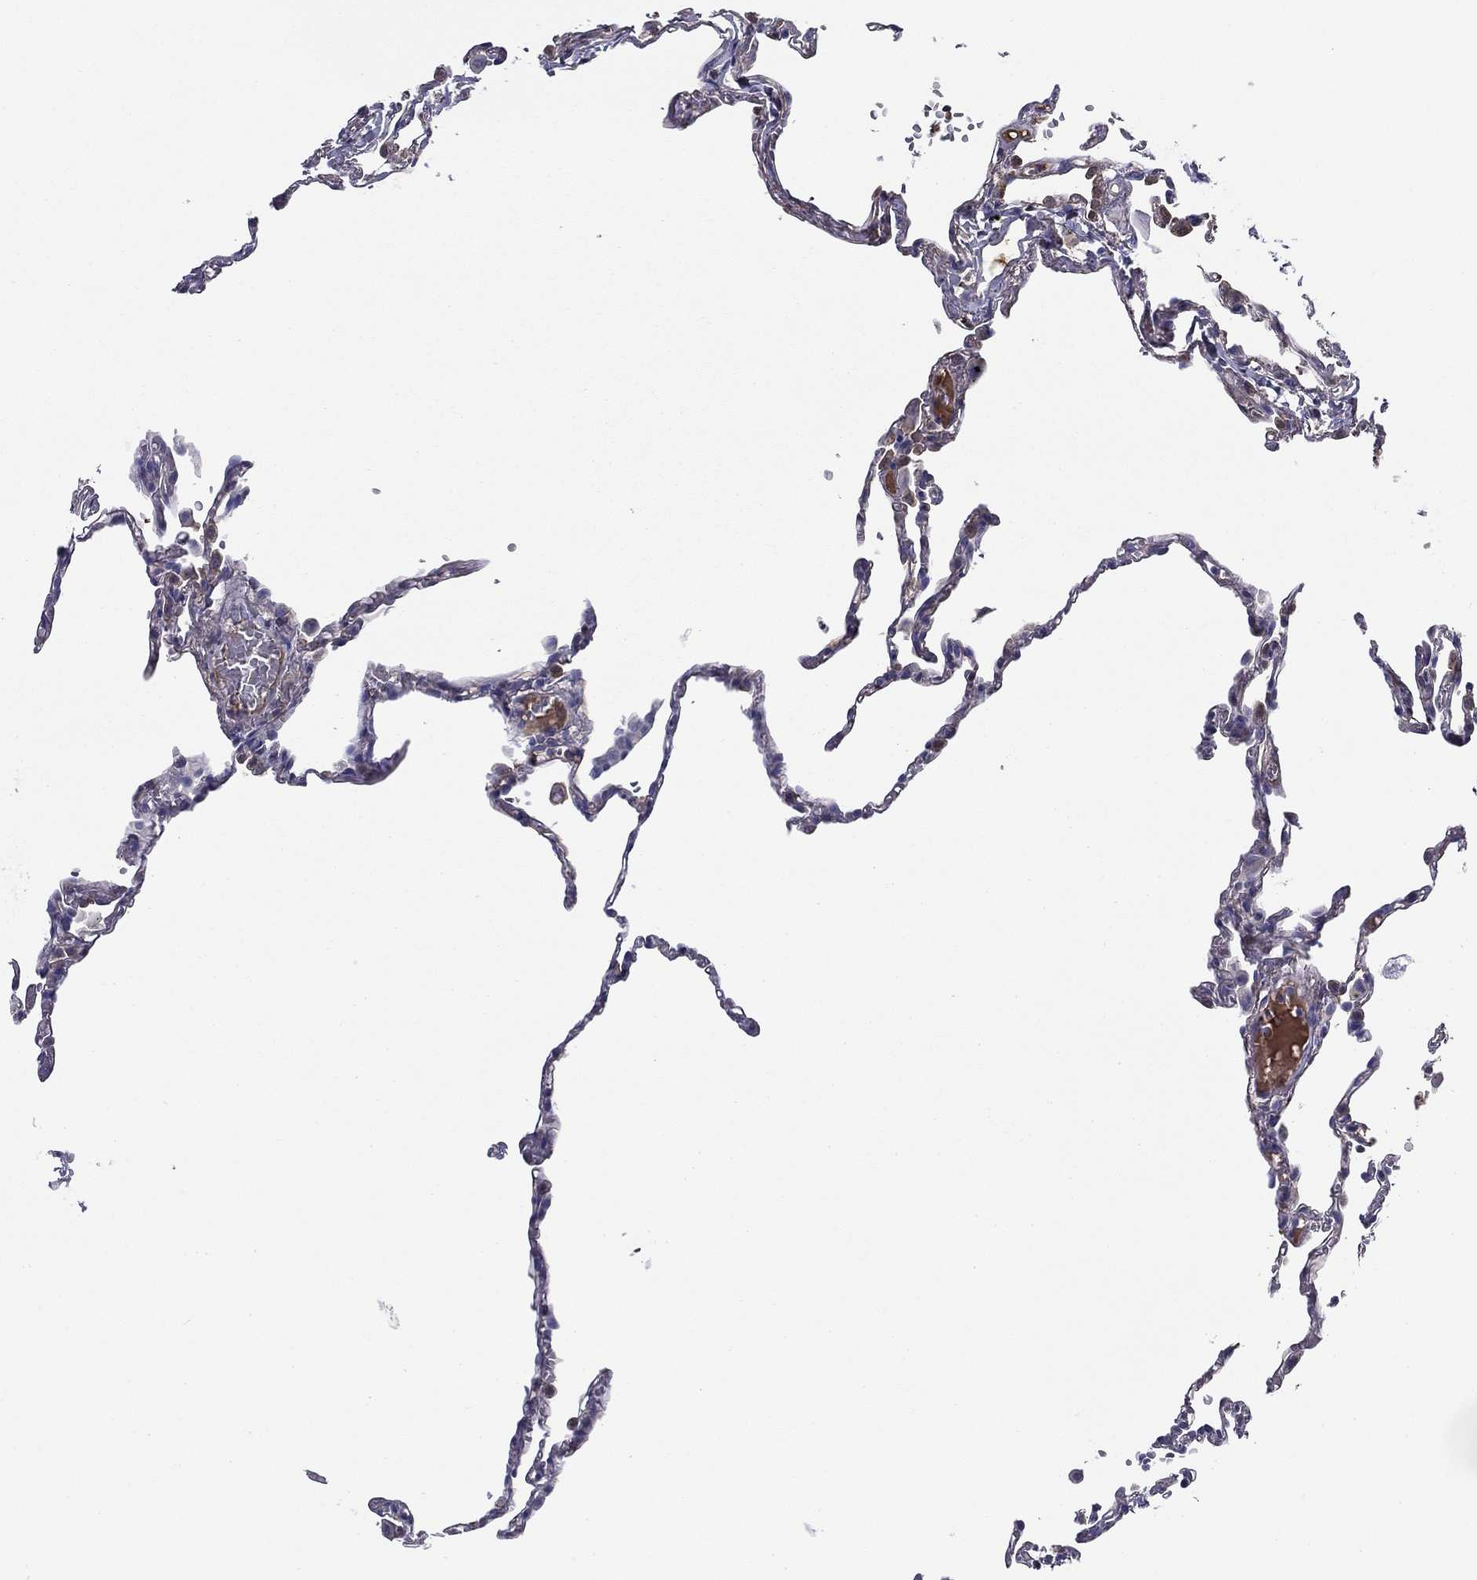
{"staining": {"intensity": "negative", "quantity": "none", "location": "none"}, "tissue": "lung", "cell_type": "Alveolar cells", "image_type": "normal", "snomed": [{"axis": "morphology", "description": "Normal tissue, NOS"}, {"axis": "topography", "description": "Lung"}], "caption": "Protein analysis of unremarkable lung shows no significant positivity in alveolar cells.", "gene": "CPLX4", "patient": {"sex": "male", "age": 78}}